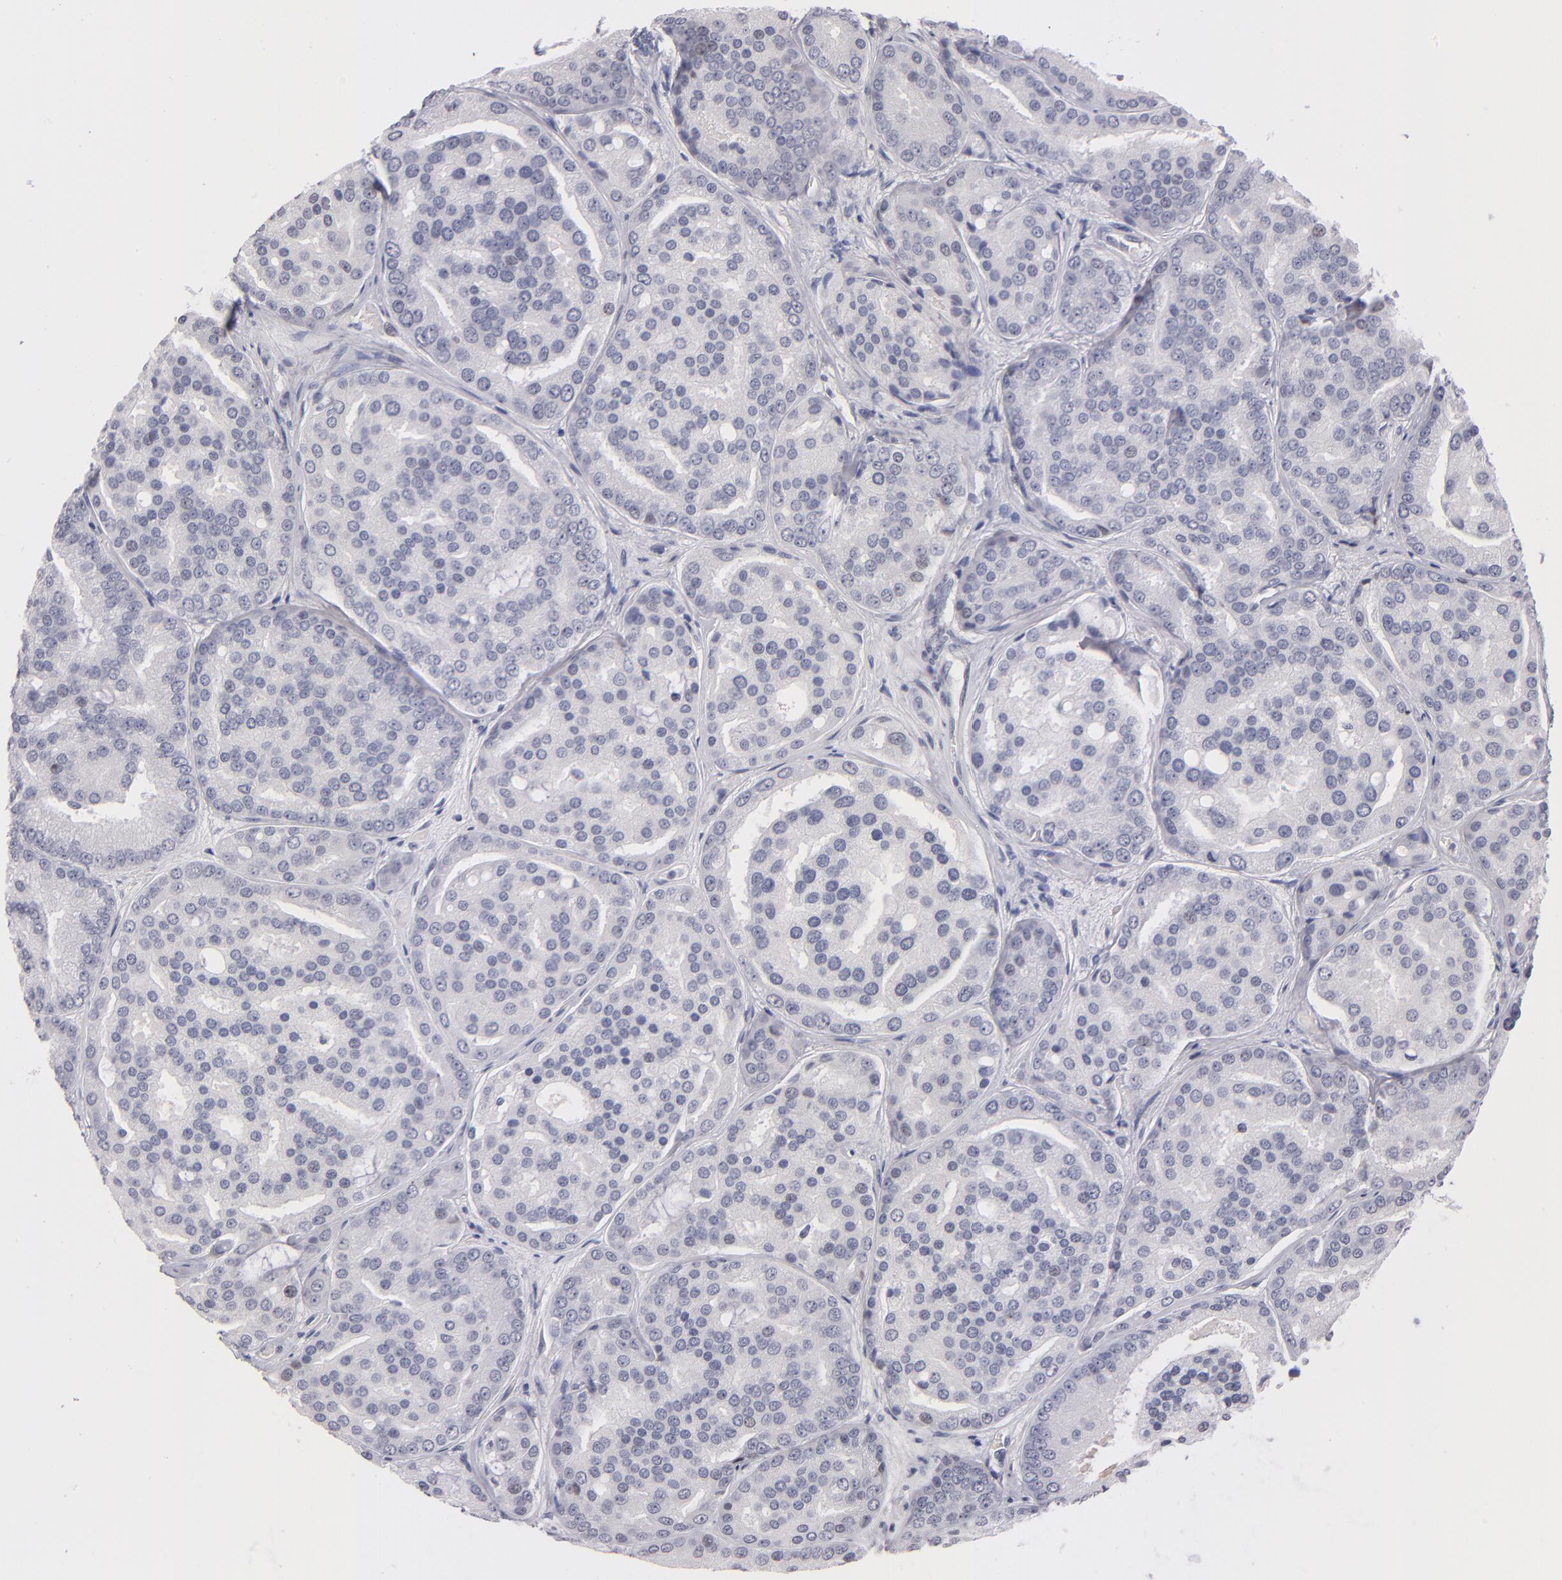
{"staining": {"intensity": "negative", "quantity": "none", "location": "none"}, "tissue": "prostate cancer", "cell_type": "Tumor cells", "image_type": "cancer", "snomed": [{"axis": "morphology", "description": "Adenocarcinoma, High grade"}, {"axis": "topography", "description": "Prostate"}], "caption": "The immunohistochemistry (IHC) micrograph has no significant expression in tumor cells of prostate cancer (adenocarcinoma (high-grade)) tissue.", "gene": "TEX11", "patient": {"sex": "male", "age": 64}}